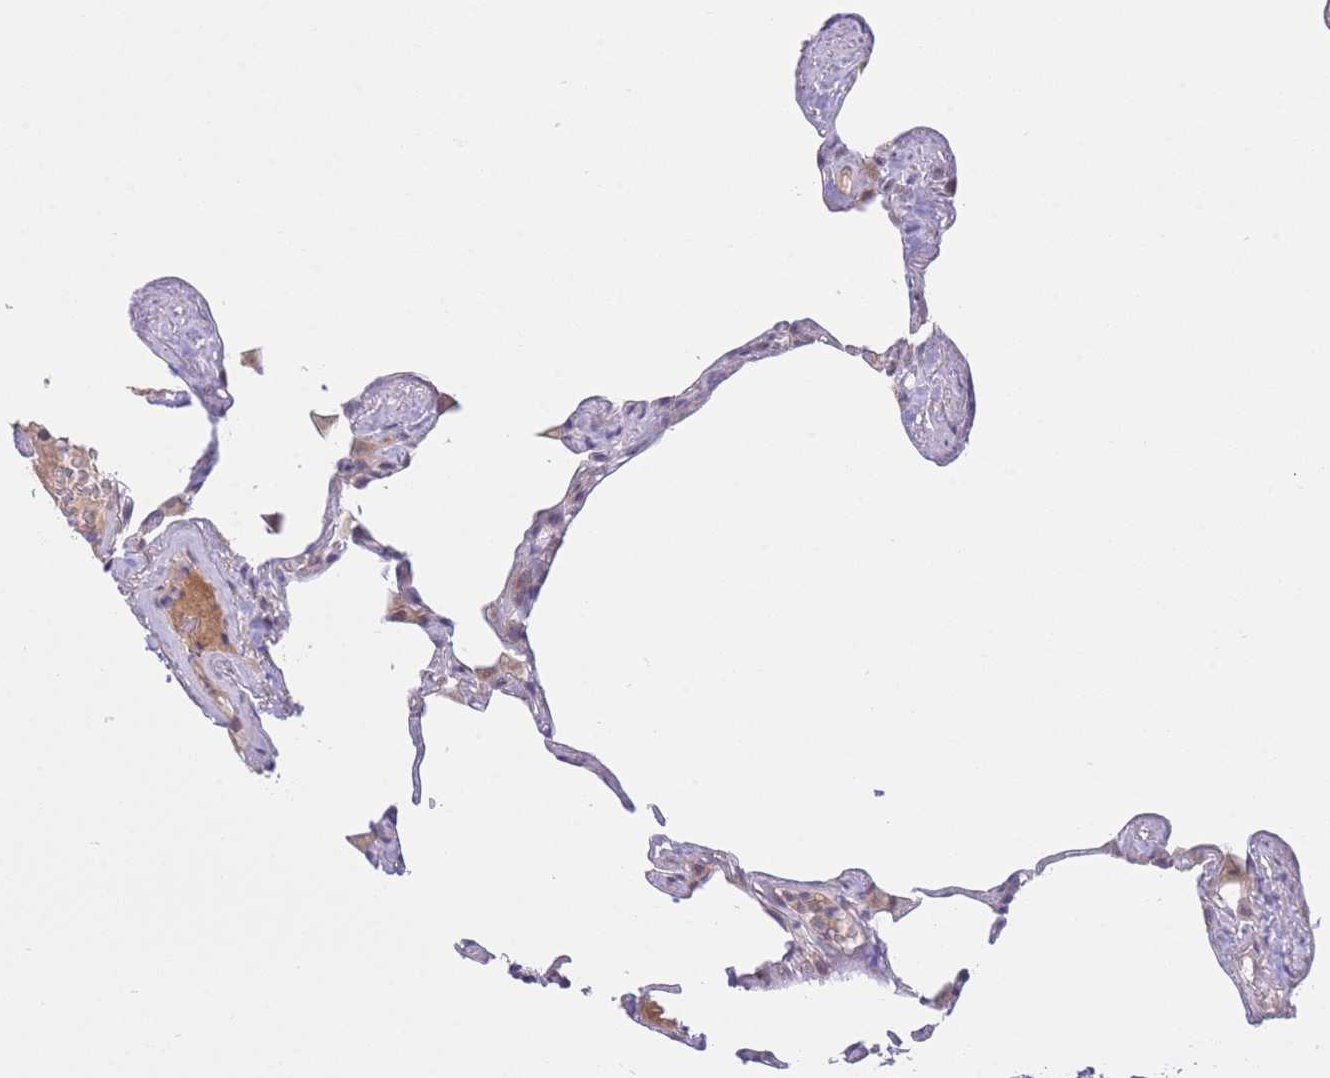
{"staining": {"intensity": "negative", "quantity": "none", "location": "none"}, "tissue": "lung", "cell_type": "Alveolar cells", "image_type": "normal", "snomed": [{"axis": "morphology", "description": "Normal tissue, NOS"}, {"axis": "topography", "description": "Lung"}], "caption": "This is an IHC photomicrograph of benign lung. There is no expression in alveolar cells.", "gene": "CDC25B", "patient": {"sex": "male", "age": 65}}